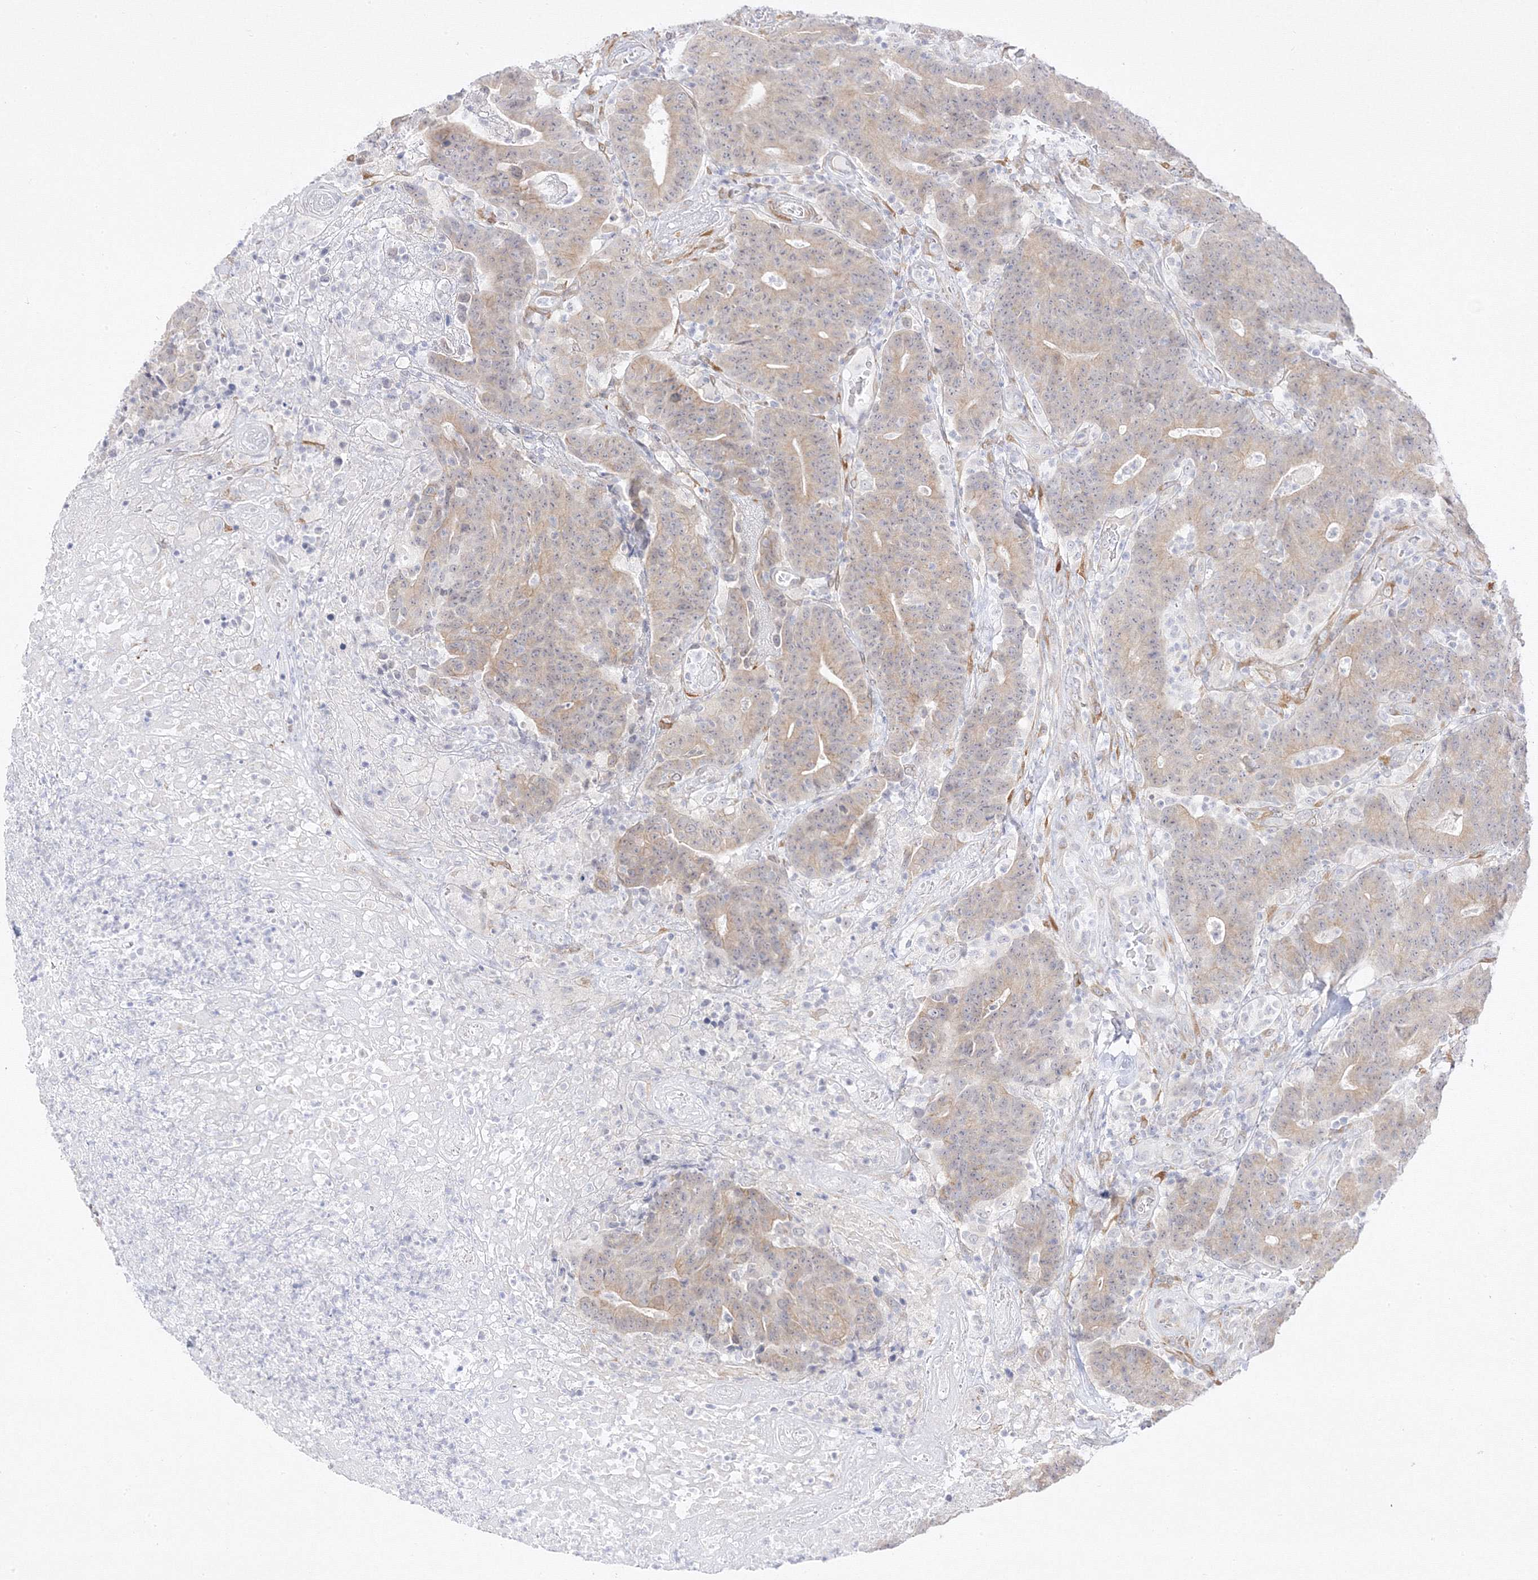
{"staining": {"intensity": "weak", "quantity": "25%-75%", "location": "cytoplasmic/membranous"}, "tissue": "colorectal cancer", "cell_type": "Tumor cells", "image_type": "cancer", "snomed": [{"axis": "morphology", "description": "Normal tissue, NOS"}, {"axis": "morphology", "description": "Adenocarcinoma, NOS"}, {"axis": "topography", "description": "Colon"}], "caption": "DAB immunohistochemical staining of adenocarcinoma (colorectal) exhibits weak cytoplasmic/membranous protein expression in approximately 25%-75% of tumor cells.", "gene": "C2CD2", "patient": {"sex": "female", "age": 75}}